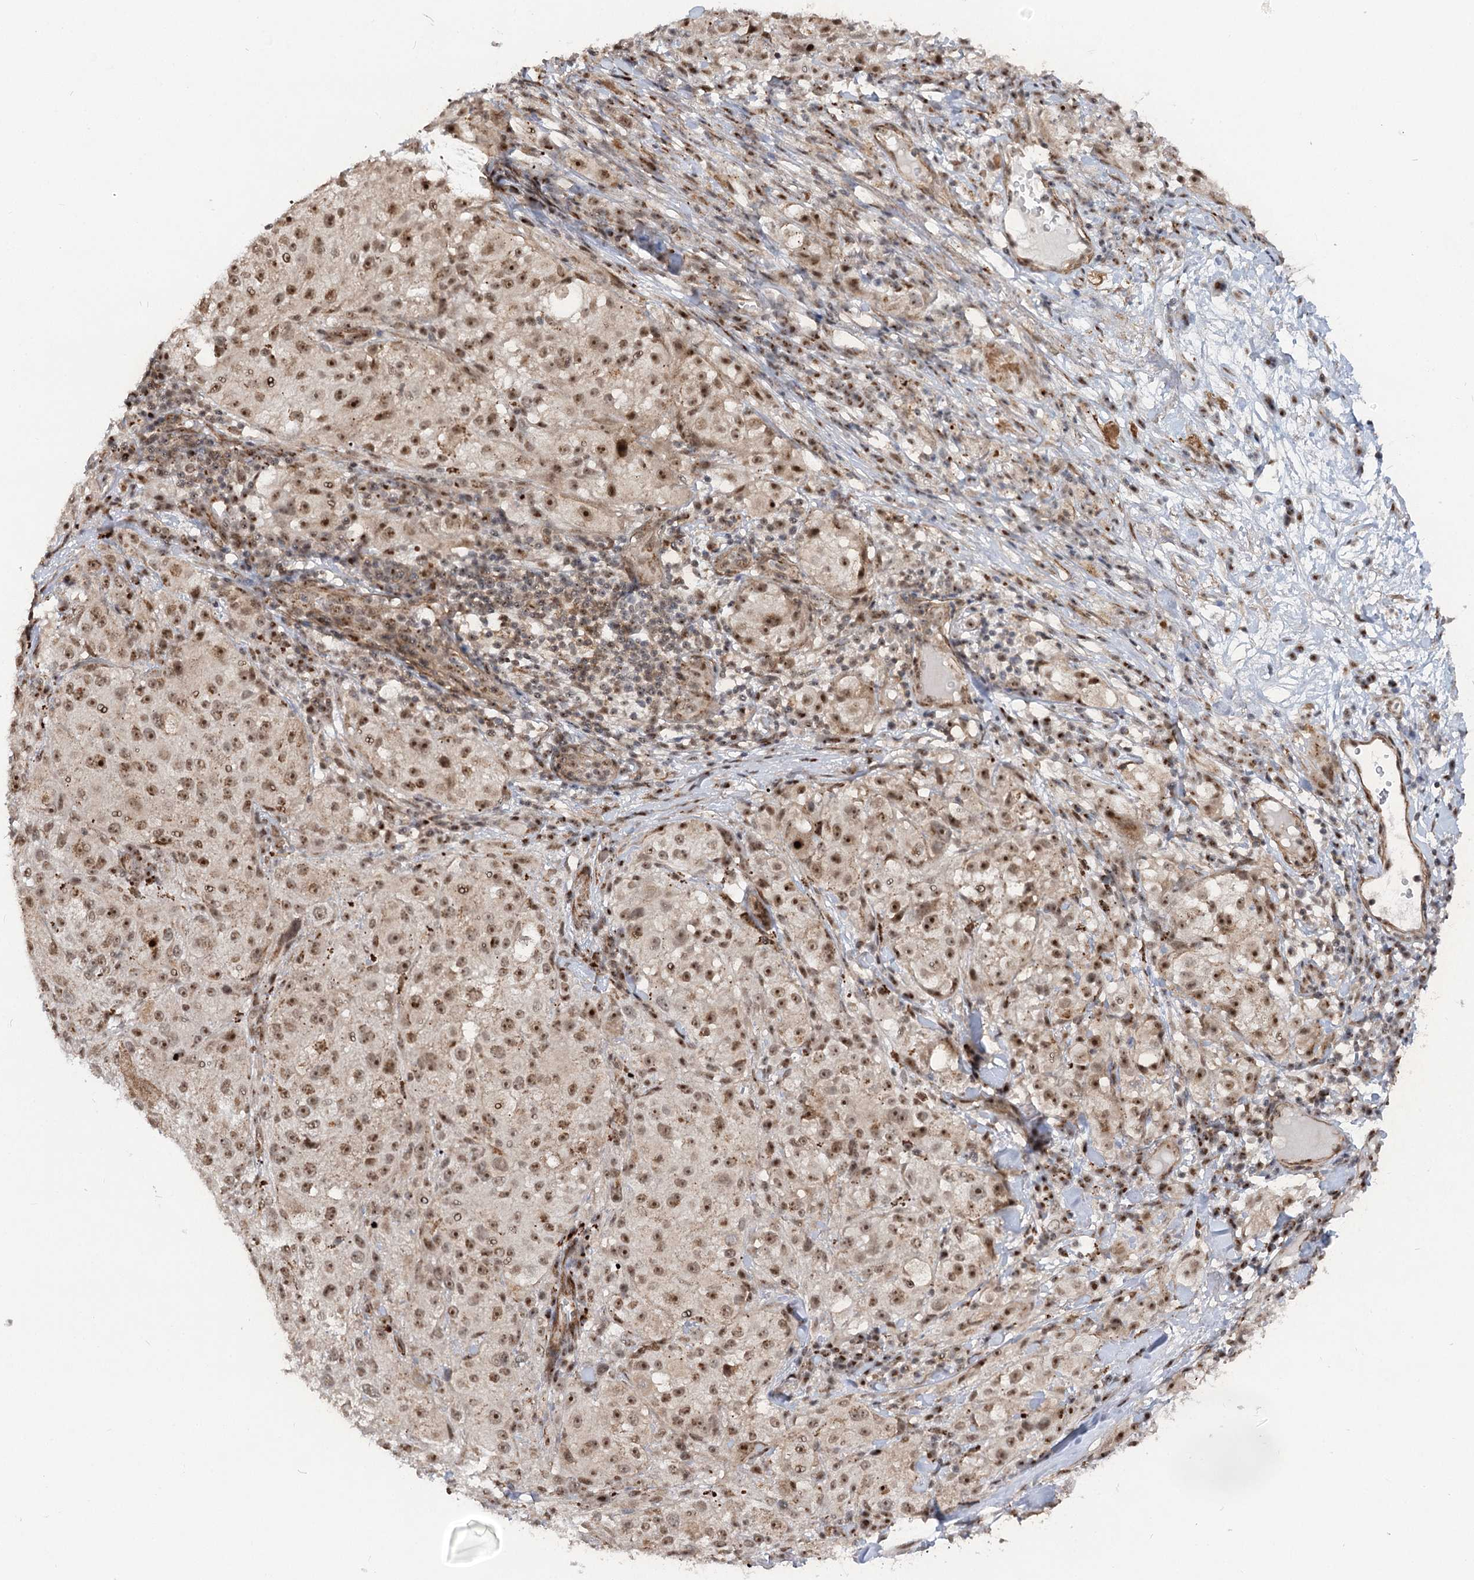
{"staining": {"intensity": "moderate", "quantity": ">75%", "location": "nuclear"}, "tissue": "melanoma", "cell_type": "Tumor cells", "image_type": "cancer", "snomed": [{"axis": "morphology", "description": "Necrosis, NOS"}, {"axis": "morphology", "description": "Malignant melanoma, NOS"}, {"axis": "topography", "description": "Skin"}], "caption": "Immunohistochemical staining of malignant melanoma reveals moderate nuclear protein expression in about >75% of tumor cells. The protein of interest is stained brown, and the nuclei are stained in blue (DAB IHC with brightfield microscopy, high magnification).", "gene": "GNL3L", "patient": {"sex": "female", "age": 87}}